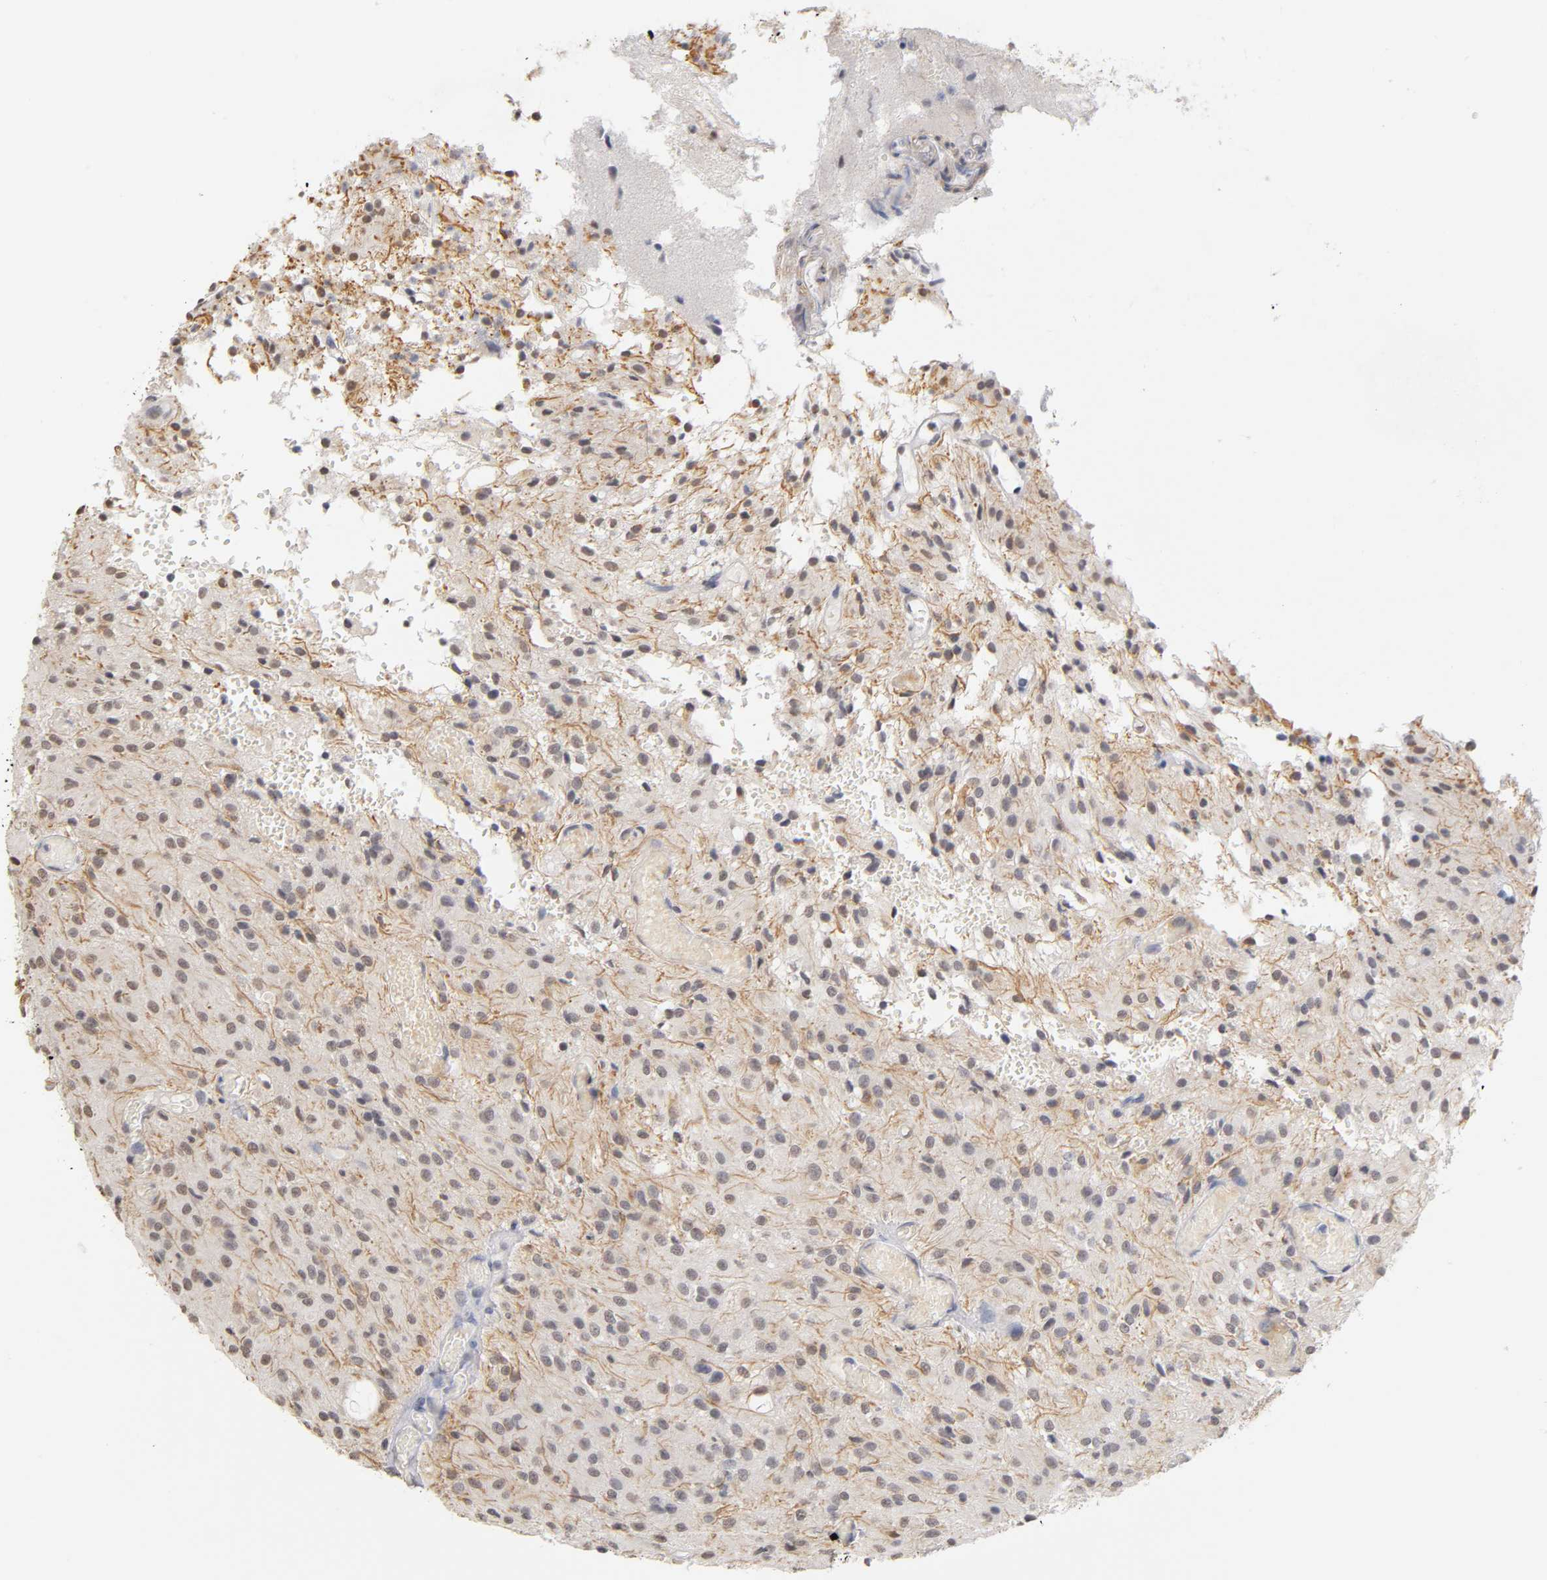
{"staining": {"intensity": "weak", "quantity": "25%-75%", "location": "cytoplasmic/membranous,nuclear"}, "tissue": "glioma", "cell_type": "Tumor cells", "image_type": "cancer", "snomed": [{"axis": "morphology", "description": "Glioma, malignant, High grade"}, {"axis": "topography", "description": "Brain"}], "caption": "Protein expression analysis of glioma displays weak cytoplasmic/membranous and nuclear positivity in about 25%-75% of tumor cells.", "gene": "CRABP2", "patient": {"sex": "female", "age": 59}}